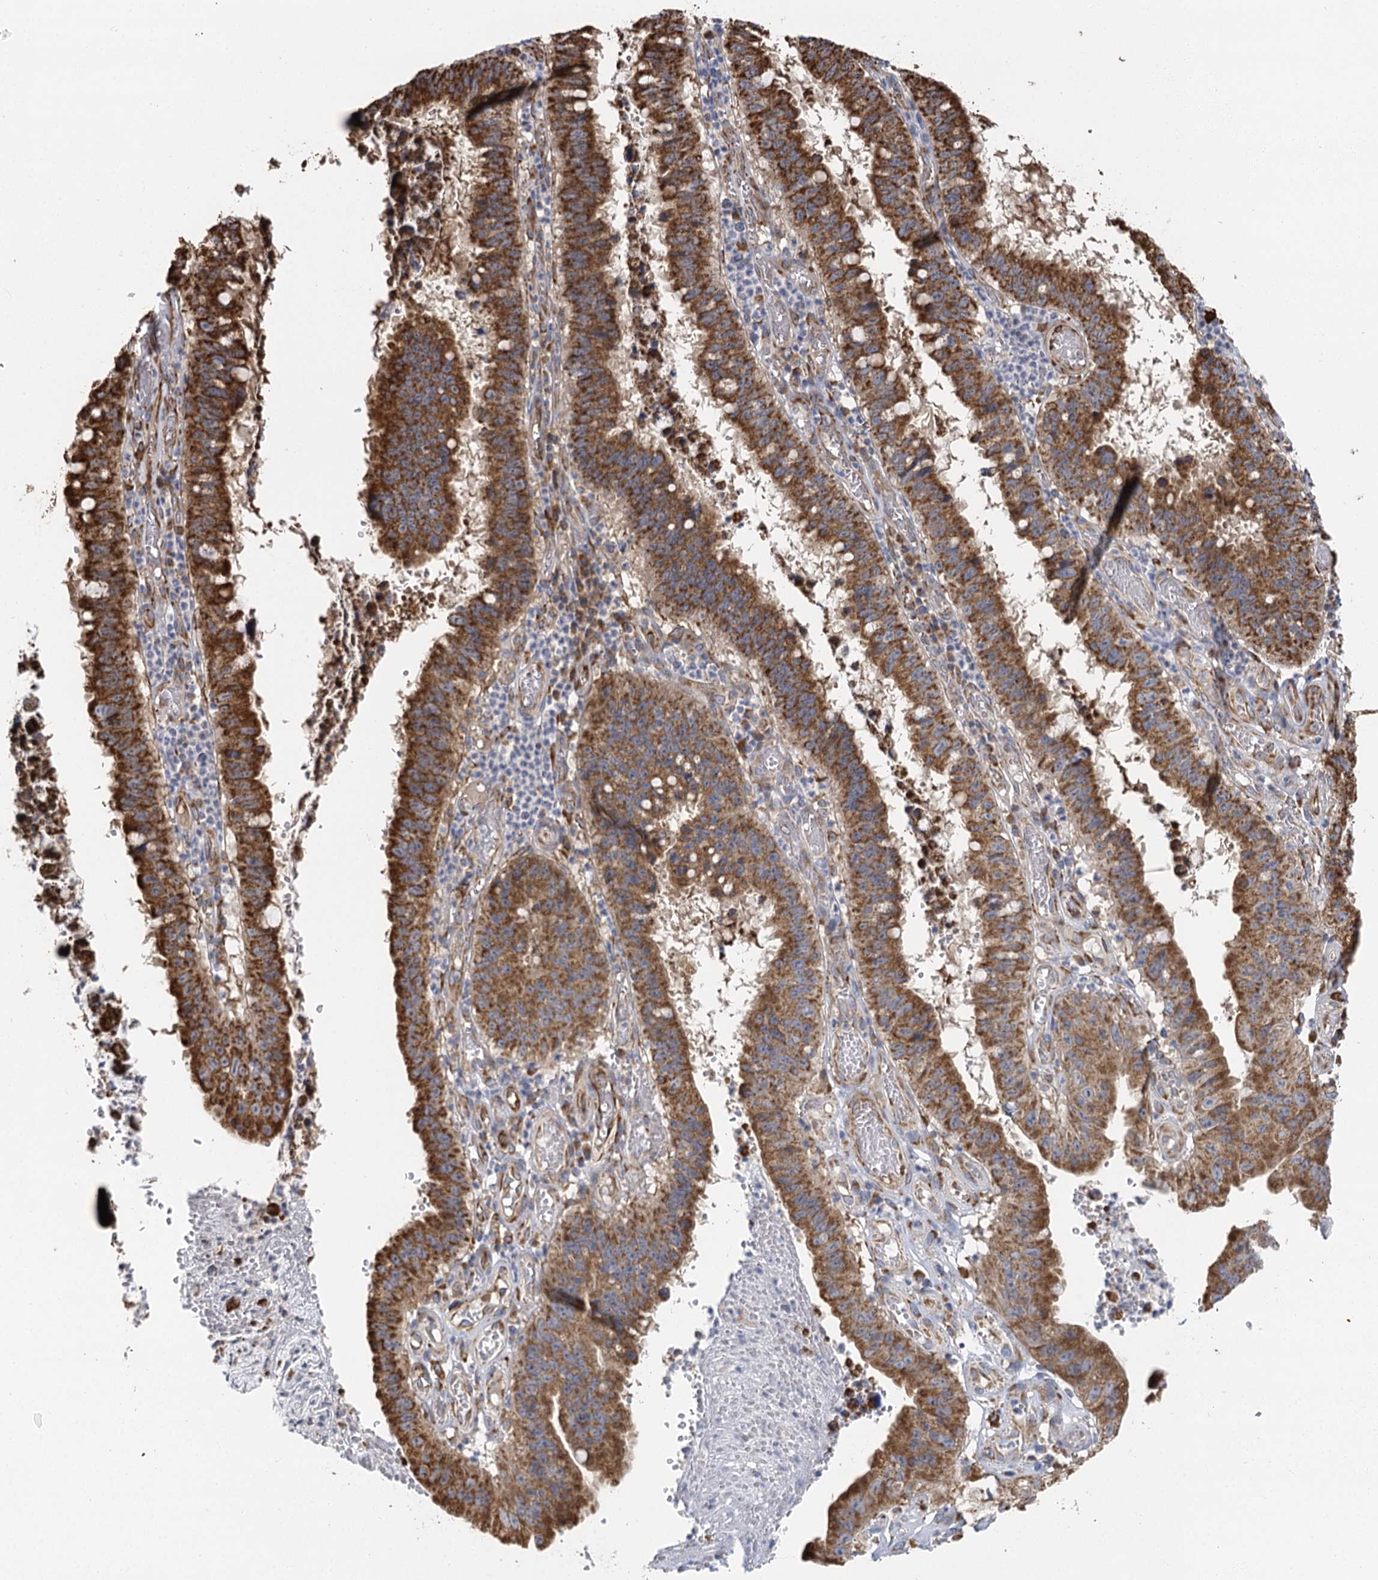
{"staining": {"intensity": "strong", "quantity": ">75%", "location": "cytoplasmic/membranous"}, "tissue": "stomach cancer", "cell_type": "Tumor cells", "image_type": "cancer", "snomed": [{"axis": "morphology", "description": "Adenocarcinoma, NOS"}, {"axis": "topography", "description": "Stomach"}], "caption": "DAB (3,3'-diaminobenzidine) immunohistochemical staining of stomach cancer (adenocarcinoma) shows strong cytoplasmic/membranous protein positivity in about >75% of tumor cells.", "gene": "IL11RA", "patient": {"sex": "male", "age": 59}}